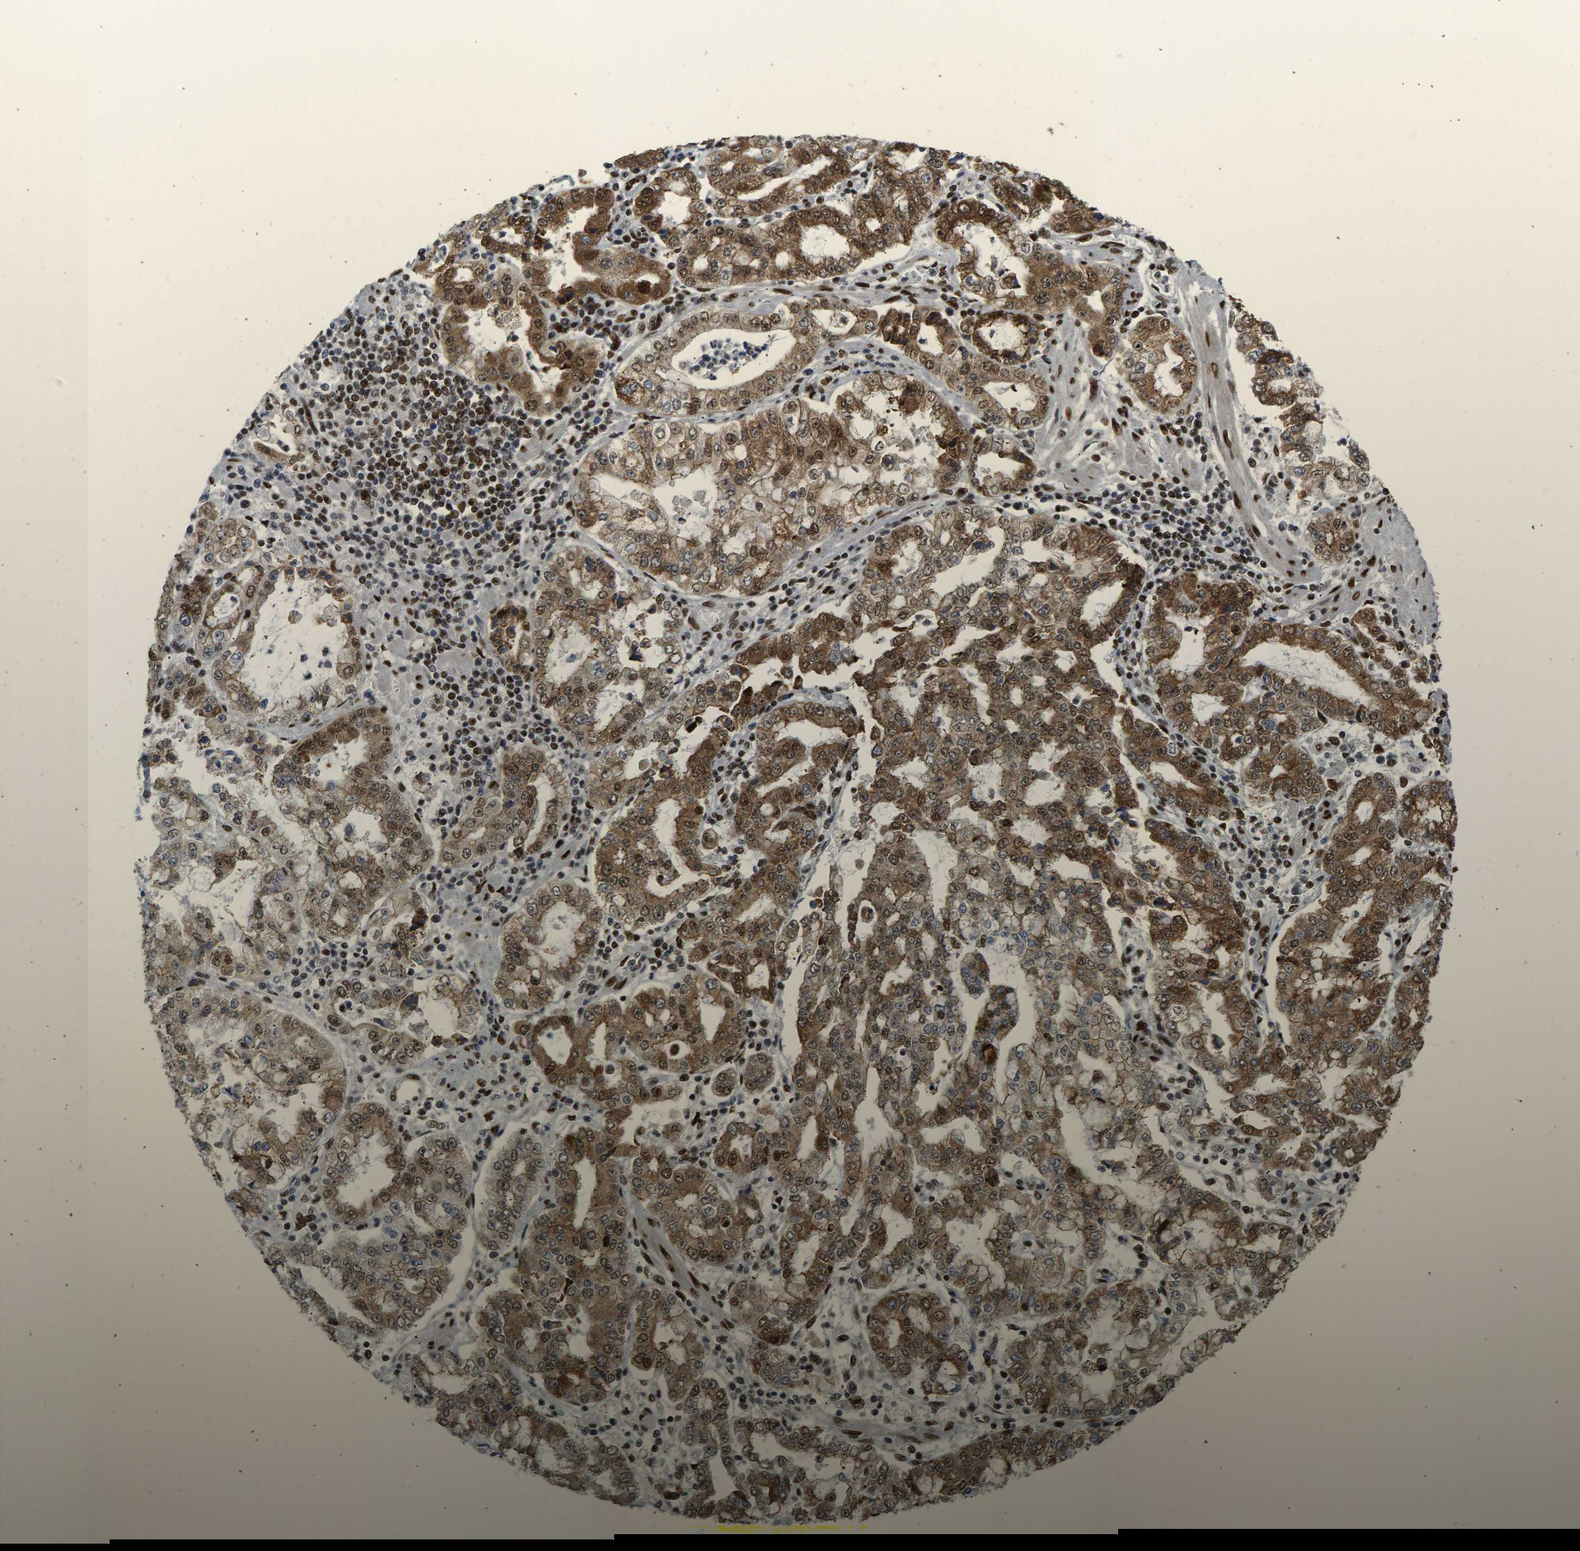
{"staining": {"intensity": "moderate", "quantity": ">75%", "location": "cytoplasmic/membranous,nuclear"}, "tissue": "stomach cancer", "cell_type": "Tumor cells", "image_type": "cancer", "snomed": [{"axis": "morphology", "description": "Adenocarcinoma, NOS"}, {"axis": "topography", "description": "Stomach"}], "caption": "Stomach cancer (adenocarcinoma) tissue reveals moderate cytoplasmic/membranous and nuclear positivity in approximately >75% of tumor cells, visualized by immunohistochemistry.", "gene": "FOXK1", "patient": {"sex": "male", "age": 76}}